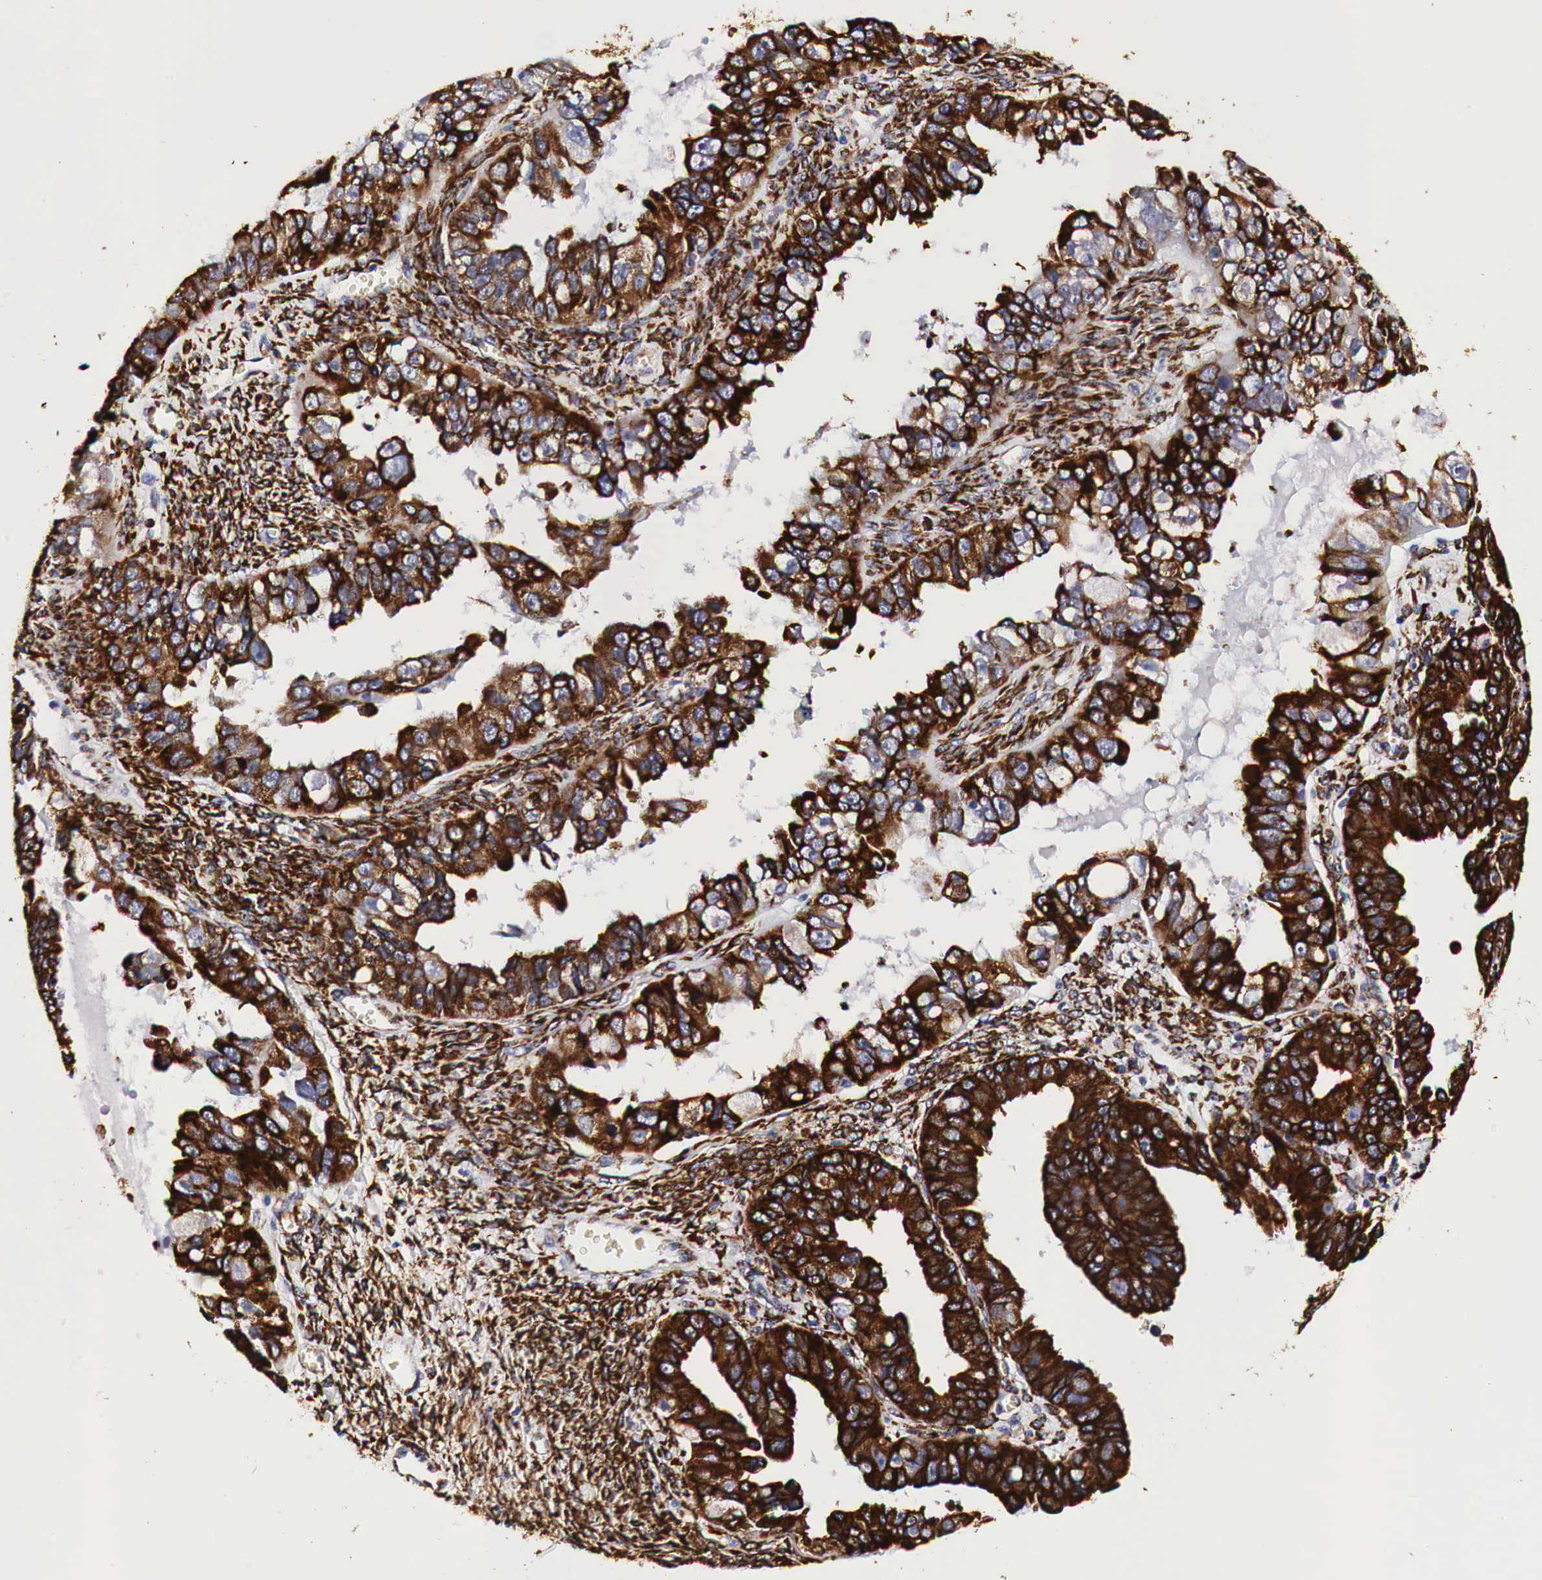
{"staining": {"intensity": "strong", "quantity": ">75%", "location": "cytoplasmic/membranous"}, "tissue": "ovarian cancer", "cell_type": "Tumor cells", "image_type": "cancer", "snomed": [{"axis": "morphology", "description": "Carcinoma, endometroid"}, {"axis": "topography", "description": "Ovary"}], "caption": "Ovarian cancer stained with a brown dye exhibits strong cytoplasmic/membranous positive expression in approximately >75% of tumor cells.", "gene": "CKAP4", "patient": {"sex": "female", "age": 85}}